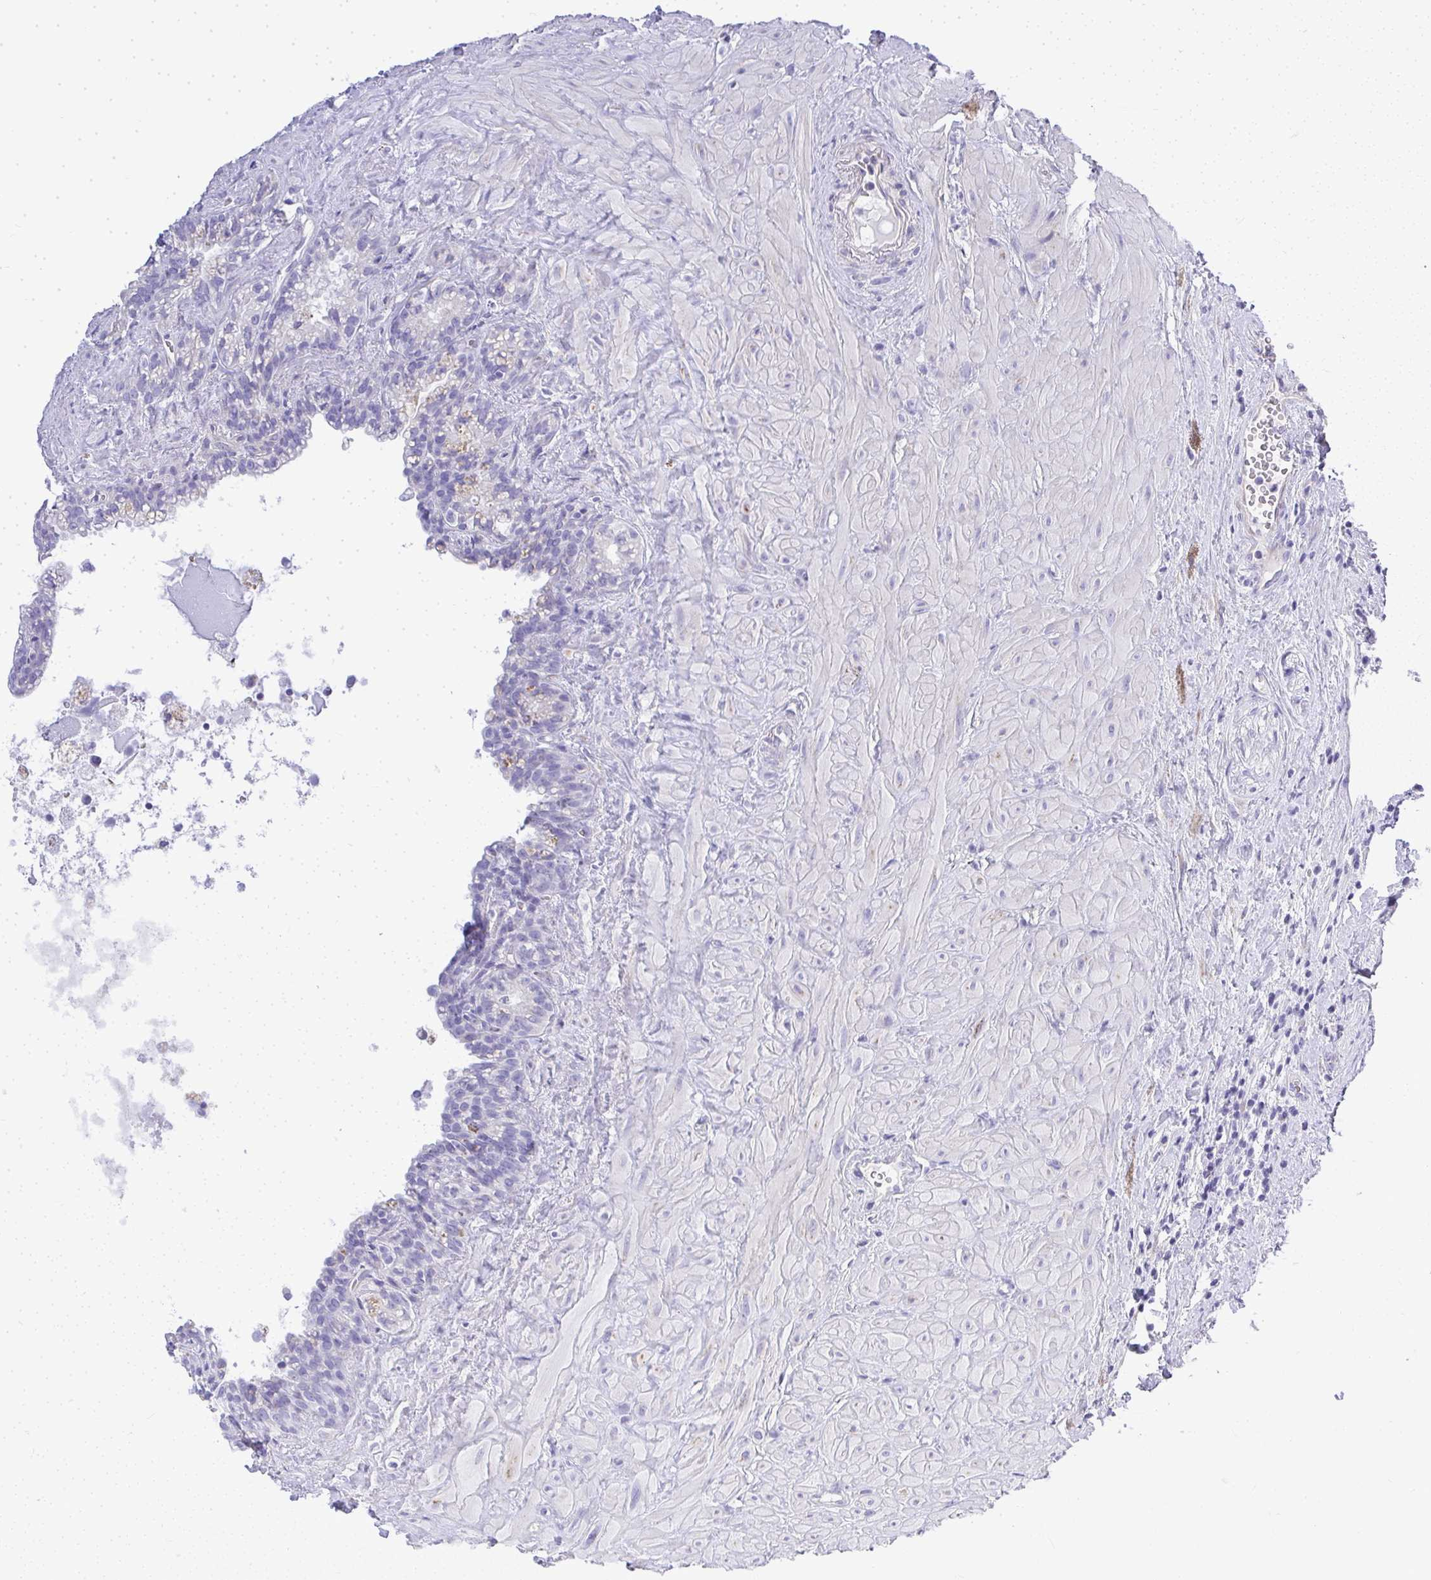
{"staining": {"intensity": "negative", "quantity": "none", "location": "none"}, "tissue": "seminal vesicle", "cell_type": "Glandular cells", "image_type": "normal", "snomed": [{"axis": "morphology", "description": "Normal tissue, NOS"}, {"axis": "topography", "description": "Seminal veicle"}], "caption": "IHC image of benign seminal vesicle stained for a protein (brown), which shows no staining in glandular cells. Brightfield microscopy of immunohistochemistry stained with DAB (3,3'-diaminobenzidine) (brown) and hematoxylin (blue), captured at high magnification.", "gene": "PLPPR3", "patient": {"sex": "male", "age": 76}}